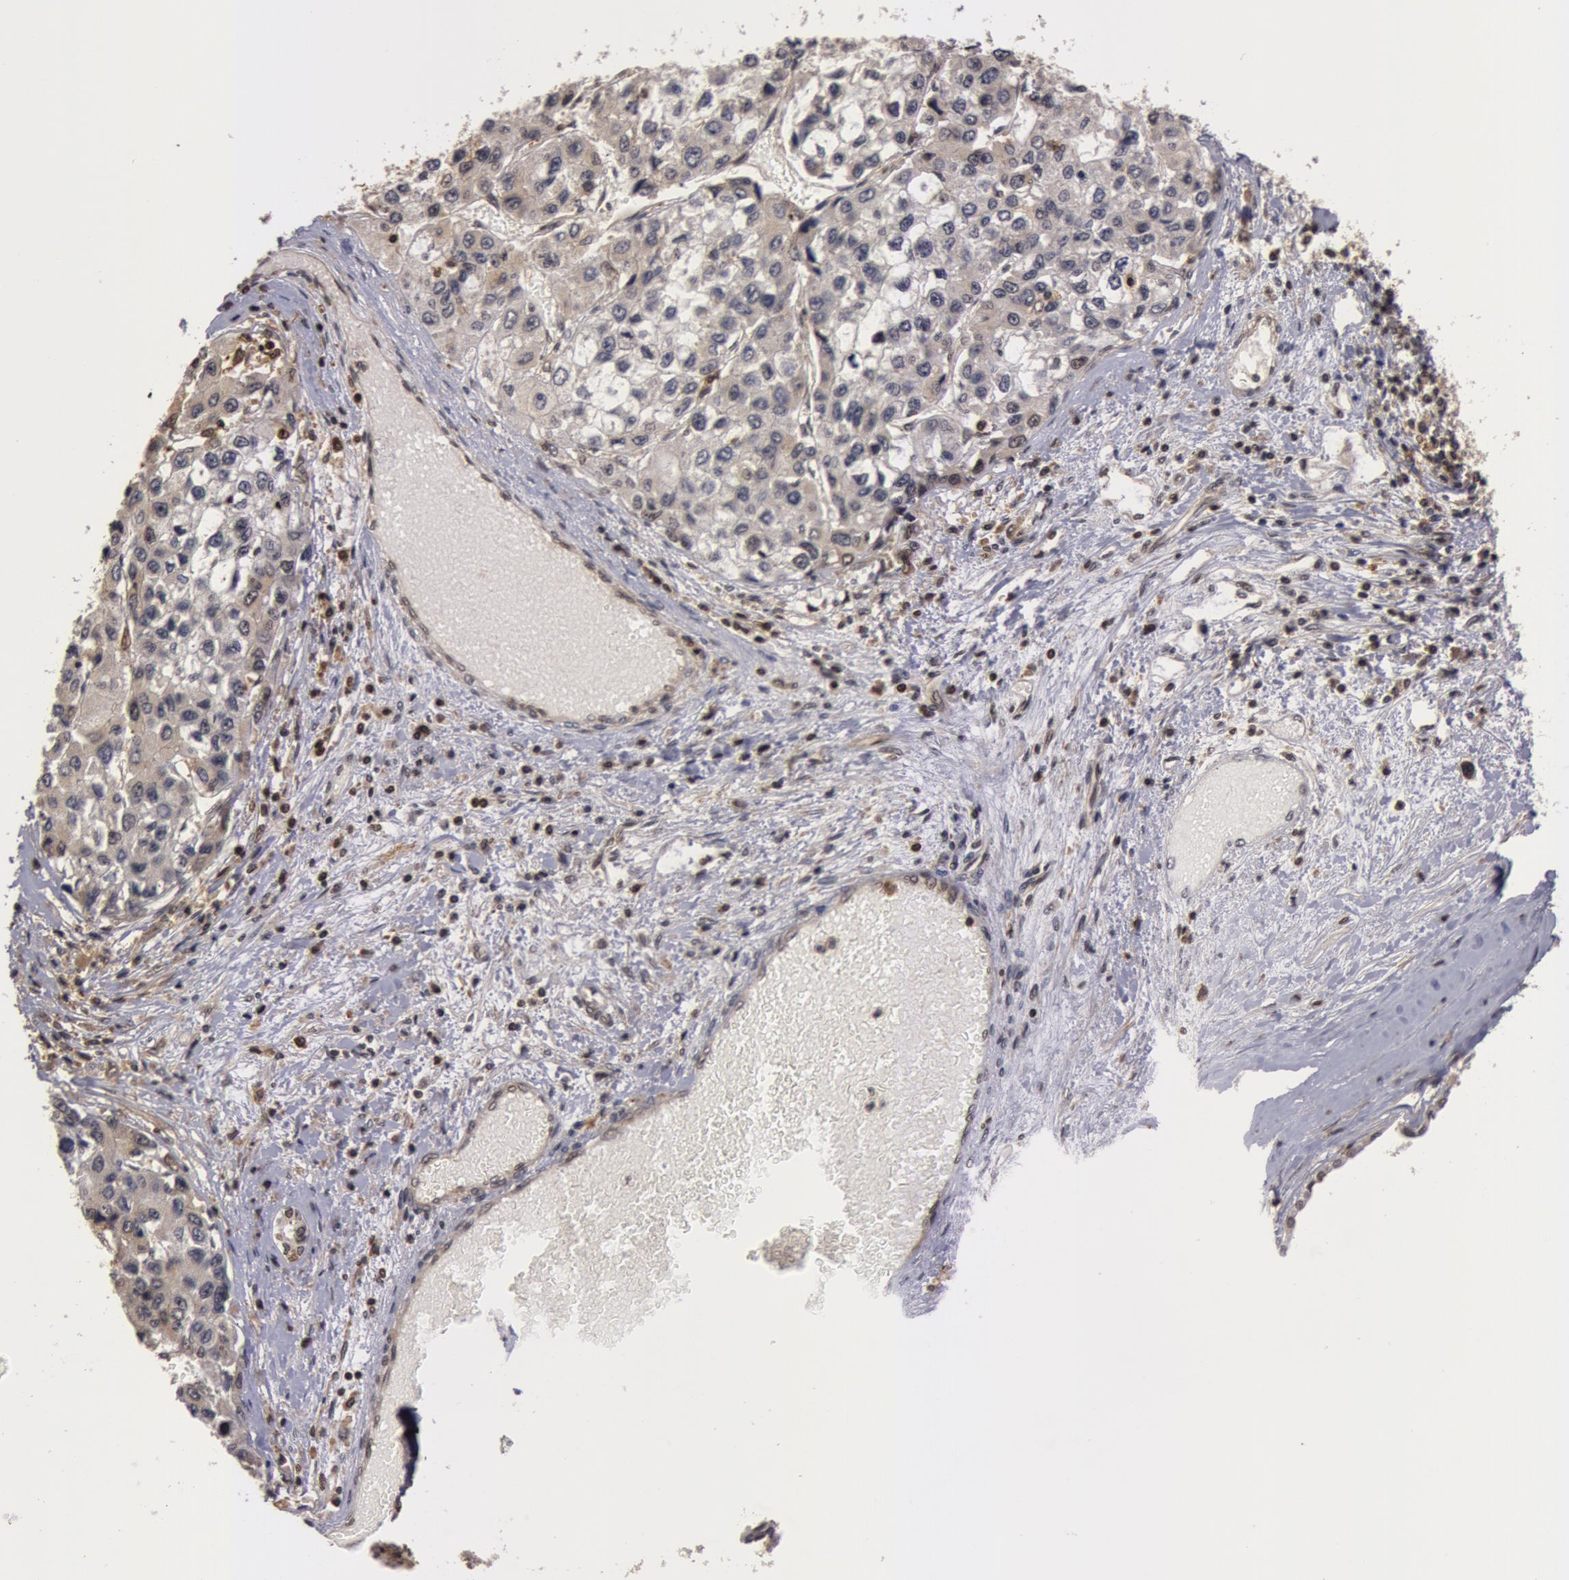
{"staining": {"intensity": "negative", "quantity": "none", "location": "none"}, "tissue": "liver cancer", "cell_type": "Tumor cells", "image_type": "cancer", "snomed": [{"axis": "morphology", "description": "Carcinoma, Hepatocellular, NOS"}, {"axis": "topography", "description": "Liver"}], "caption": "Human liver hepatocellular carcinoma stained for a protein using immunohistochemistry reveals no positivity in tumor cells.", "gene": "ZNF350", "patient": {"sex": "female", "age": 66}}